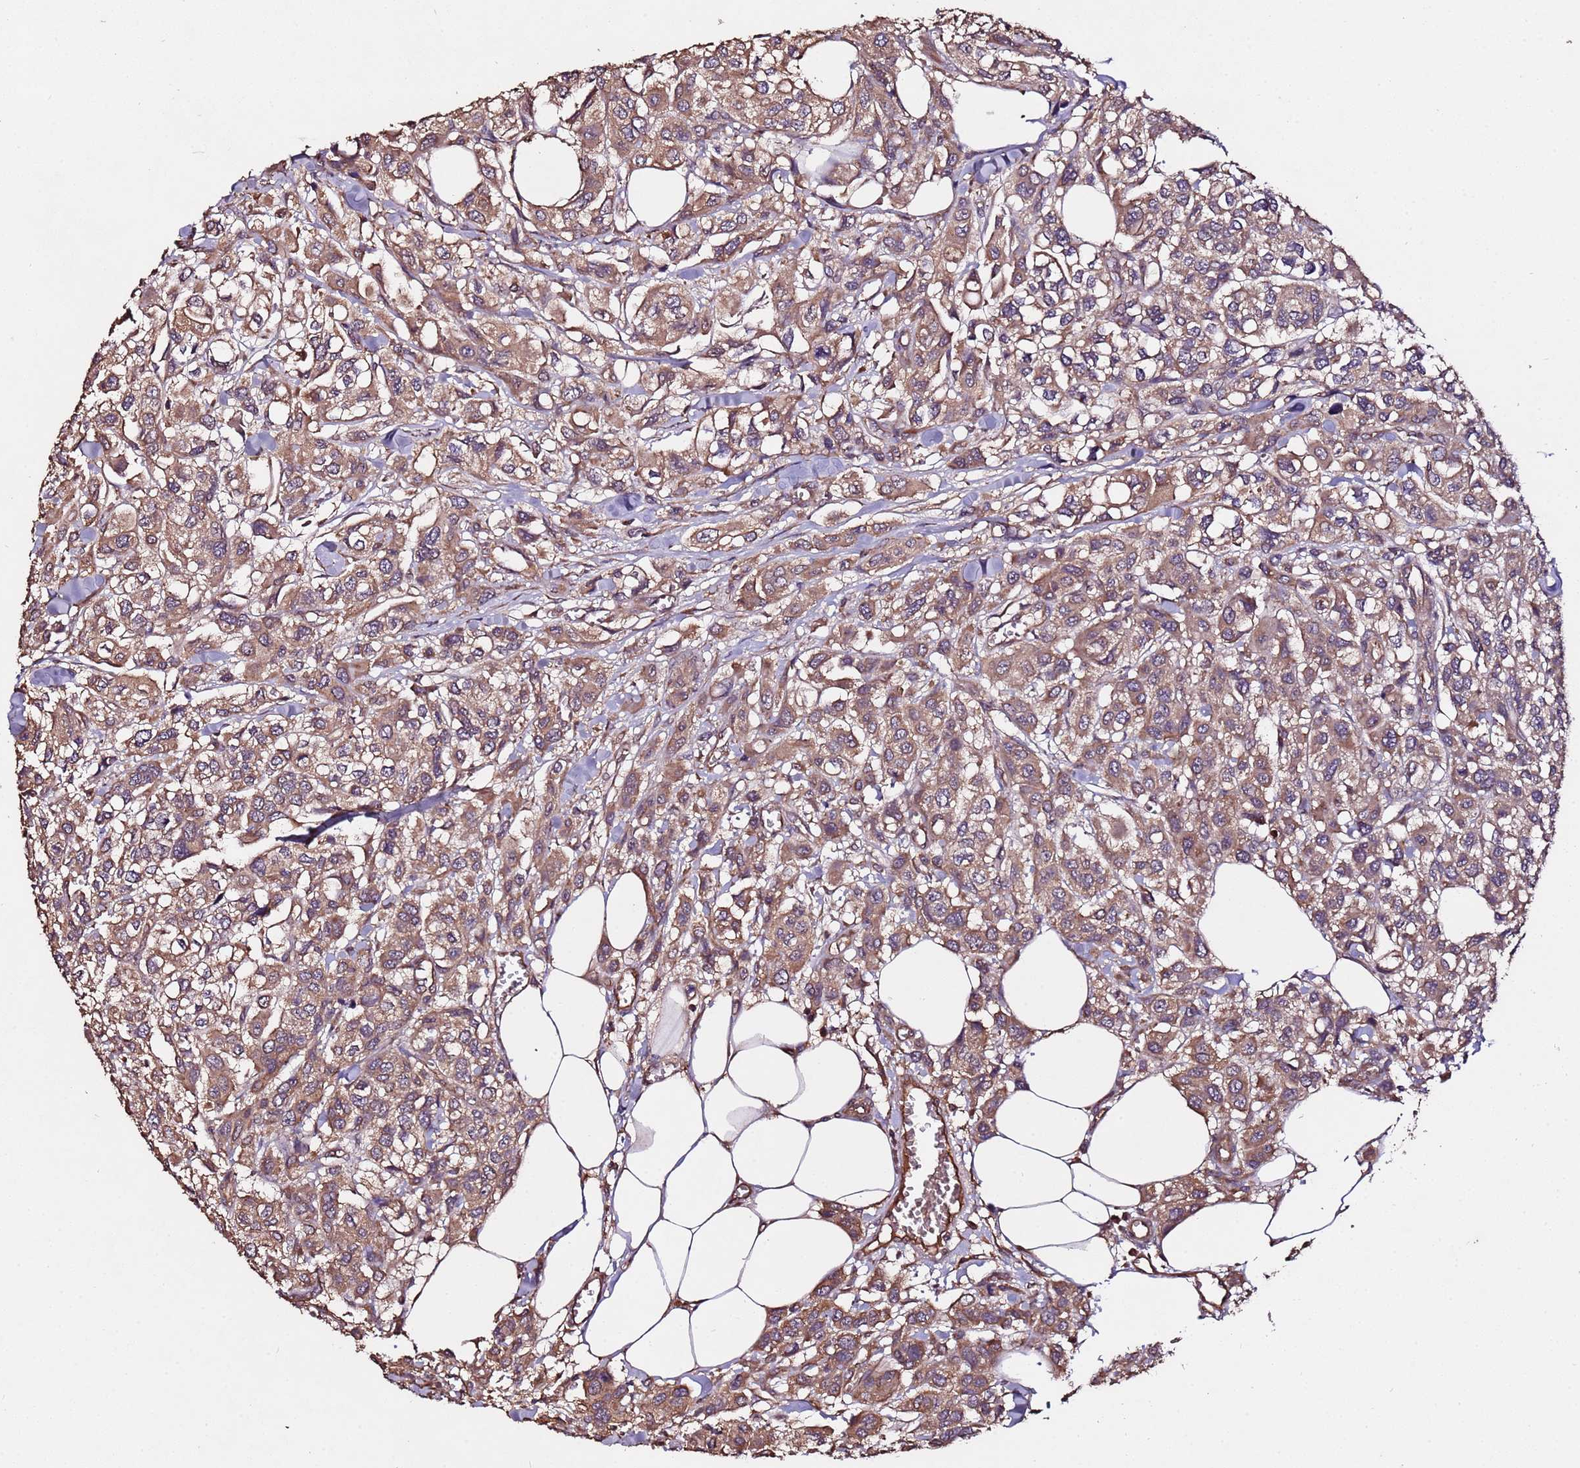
{"staining": {"intensity": "moderate", "quantity": ">75%", "location": "cytoplasmic/membranous"}, "tissue": "urothelial cancer", "cell_type": "Tumor cells", "image_type": "cancer", "snomed": [{"axis": "morphology", "description": "Urothelial carcinoma, High grade"}, {"axis": "topography", "description": "Urinary bladder"}], "caption": "Urothelial cancer stained with DAB immunohistochemistry exhibits medium levels of moderate cytoplasmic/membranous expression in approximately >75% of tumor cells.", "gene": "RPS15A", "patient": {"sex": "male", "age": 67}}